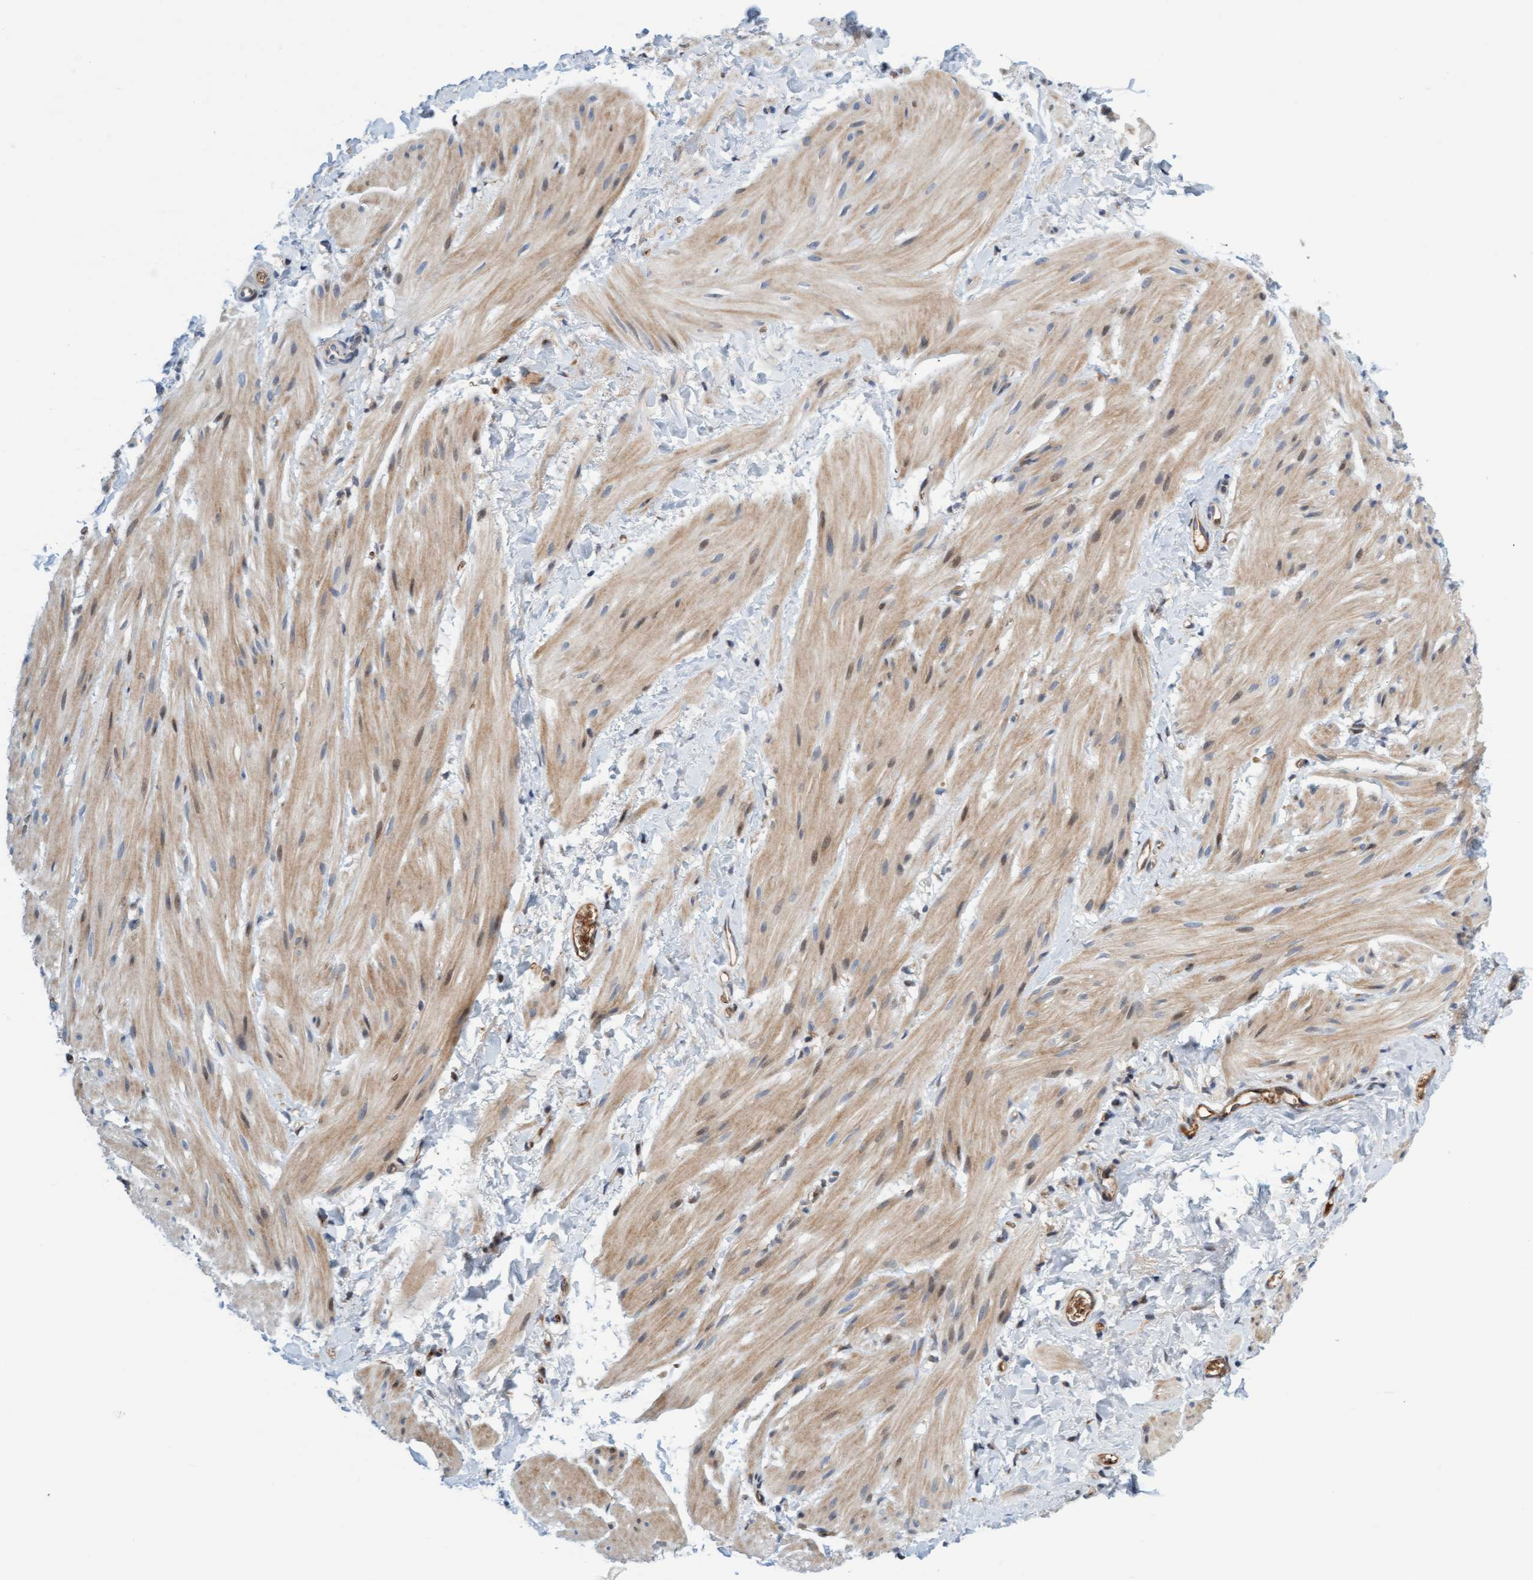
{"staining": {"intensity": "weak", "quantity": ">75%", "location": "cytoplasmic/membranous"}, "tissue": "smooth muscle", "cell_type": "Smooth muscle cells", "image_type": "normal", "snomed": [{"axis": "morphology", "description": "Normal tissue, NOS"}, {"axis": "topography", "description": "Smooth muscle"}], "caption": "Immunohistochemical staining of benign smooth muscle displays weak cytoplasmic/membranous protein positivity in approximately >75% of smooth muscle cells. The staining was performed using DAB (3,3'-diaminobenzidine), with brown indicating positive protein expression. Nuclei are stained blue with hematoxylin.", "gene": "EIF4EBP1", "patient": {"sex": "male", "age": 16}}